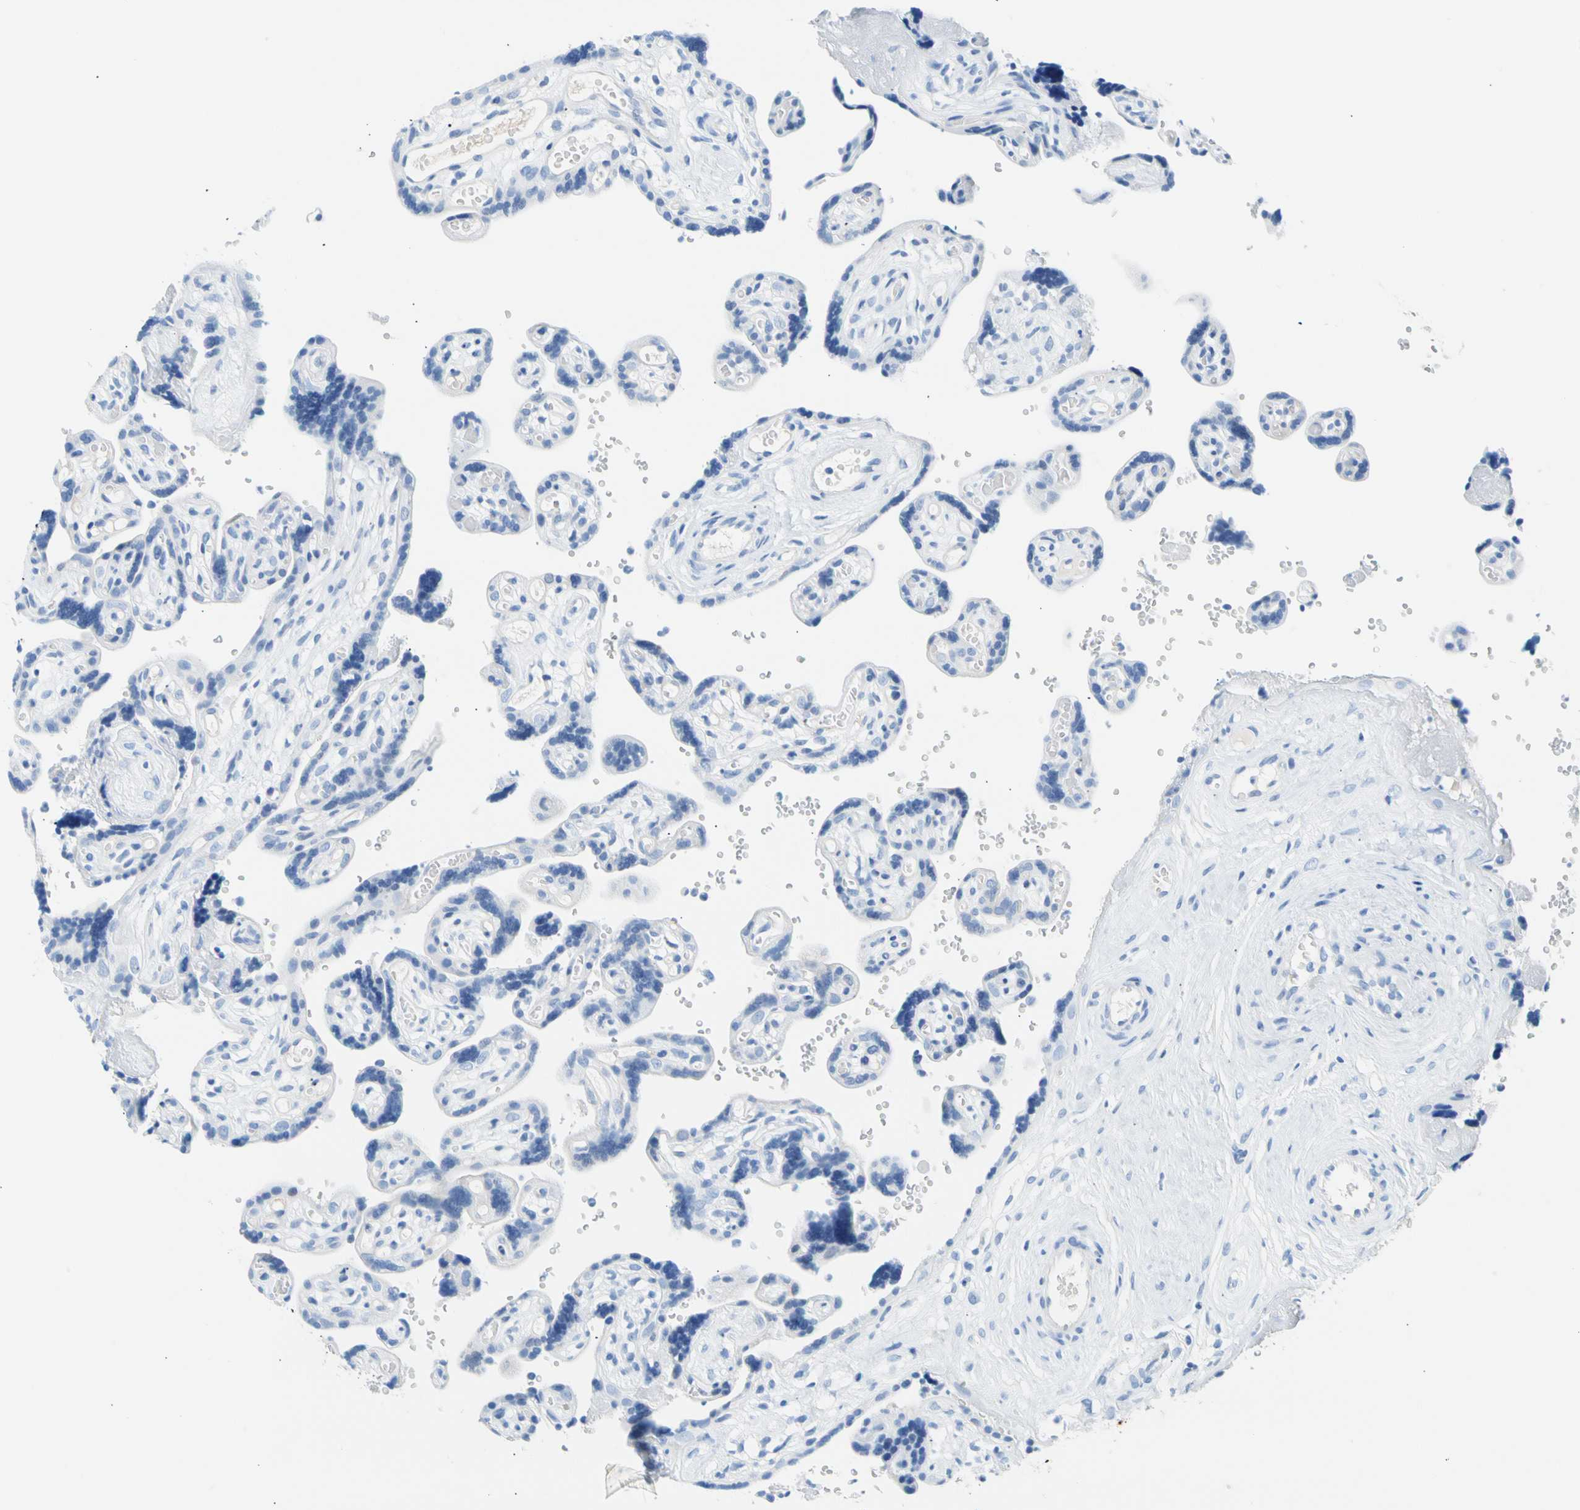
{"staining": {"intensity": "negative", "quantity": "none", "location": "none"}, "tissue": "placenta", "cell_type": "Decidual cells", "image_type": "normal", "snomed": [{"axis": "morphology", "description": "Normal tissue, NOS"}, {"axis": "topography", "description": "Placenta"}], "caption": "Immunohistochemistry (IHC) histopathology image of benign human placenta stained for a protein (brown), which exhibits no staining in decidual cells.", "gene": "CEL", "patient": {"sex": "female", "age": 30}}